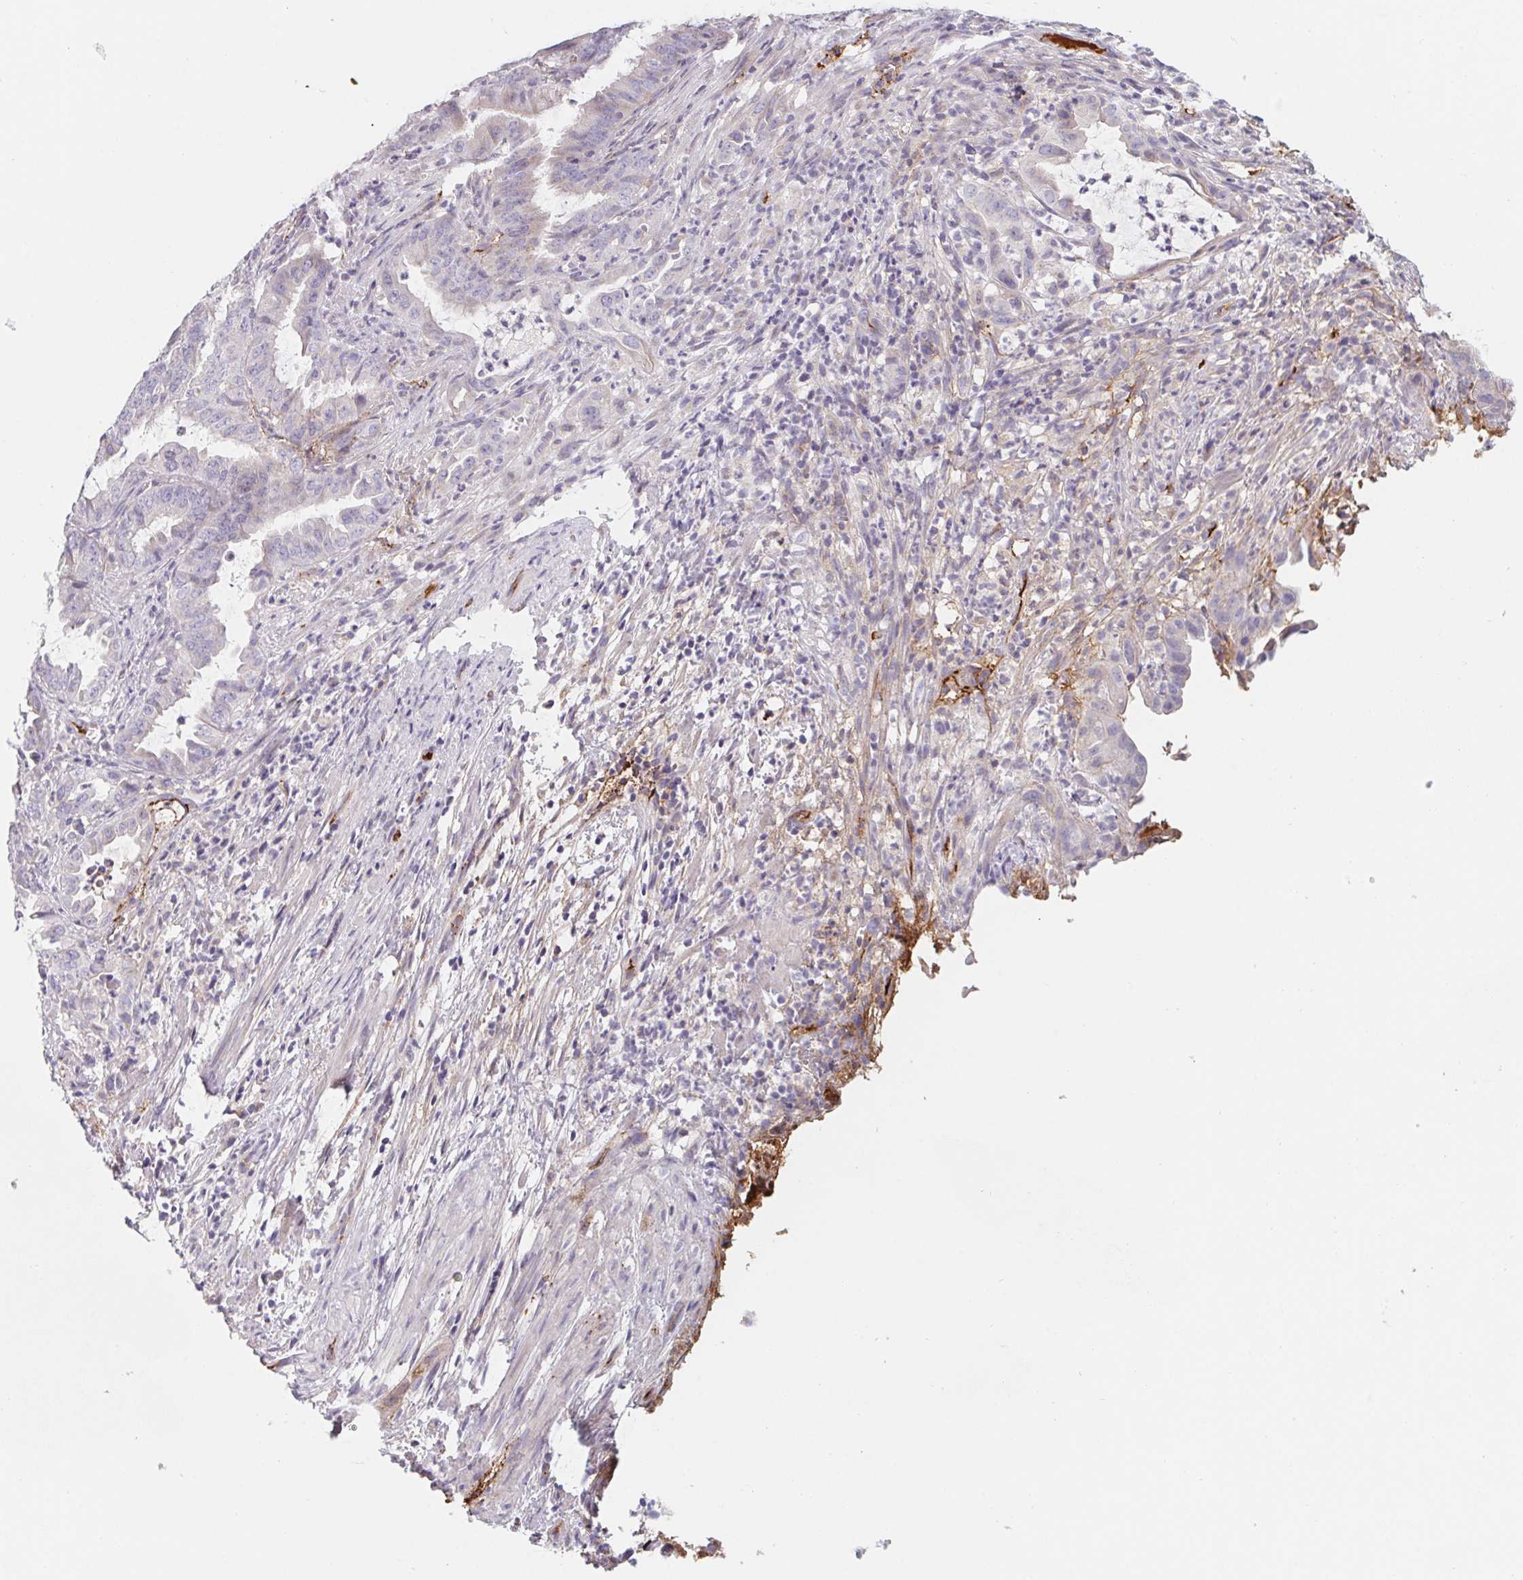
{"staining": {"intensity": "negative", "quantity": "none", "location": "none"}, "tissue": "endometrial cancer", "cell_type": "Tumor cells", "image_type": "cancer", "snomed": [{"axis": "morphology", "description": "Adenocarcinoma, NOS"}, {"axis": "topography", "description": "Endometrium"}], "caption": "Human endometrial adenocarcinoma stained for a protein using immunohistochemistry (IHC) displays no expression in tumor cells.", "gene": "LPA", "patient": {"sex": "female", "age": 51}}